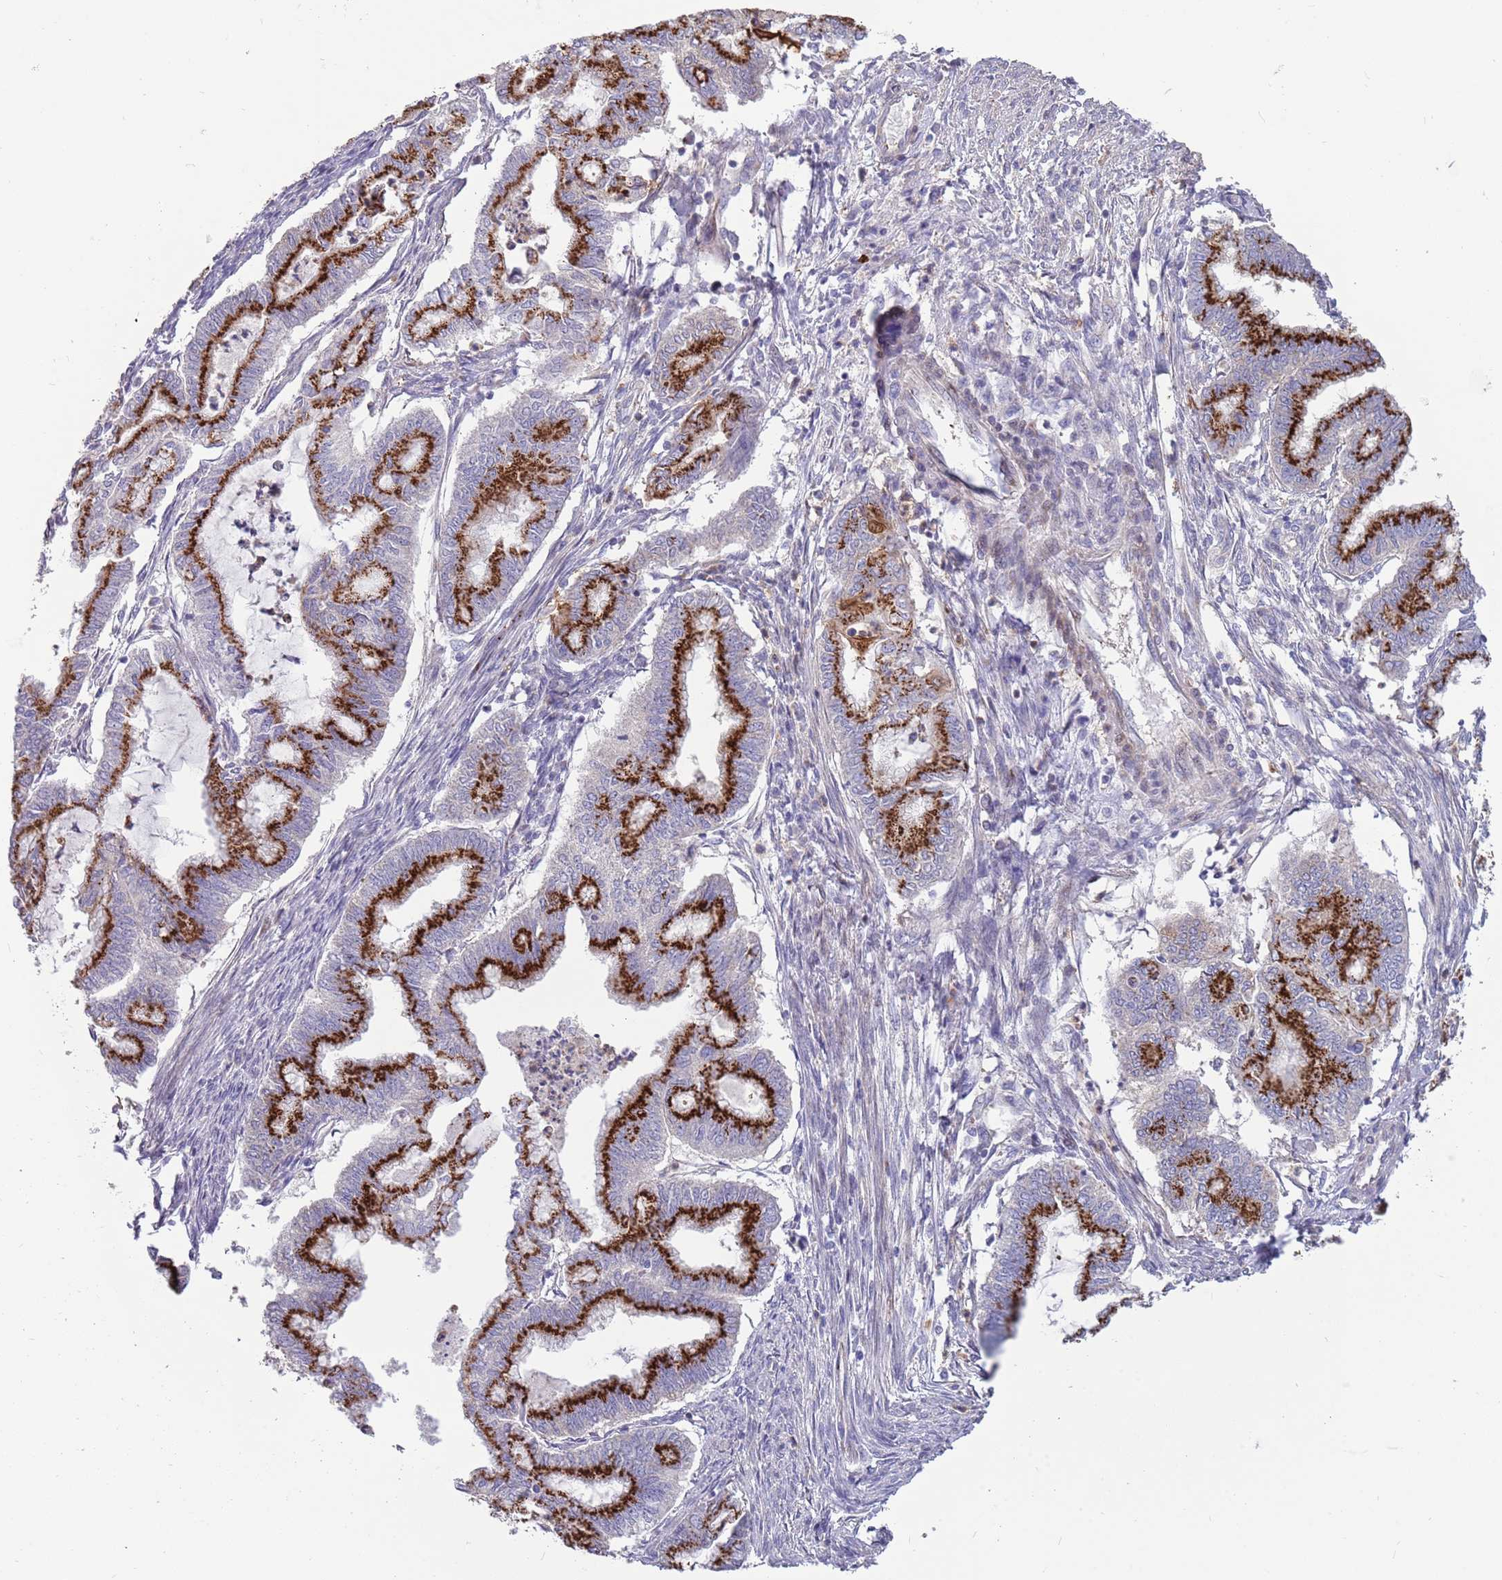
{"staining": {"intensity": "strong", "quantity": ">75%", "location": "cytoplasmic/membranous"}, "tissue": "endometrial cancer", "cell_type": "Tumor cells", "image_type": "cancer", "snomed": [{"axis": "morphology", "description": "Adenocarcinoma, NOS"}, {"axis": "topography", "description": "Endometrium"}], "caption": "Immunohistochemistry (DAB) staining of endometrial cancer (adenocarcinoma) reveals strong cytoplasmic/membranous protein expression in approximately >75% of tumor cells.", "gene": "ITGB6", "patient": {"sex": "female", "age": 79}}